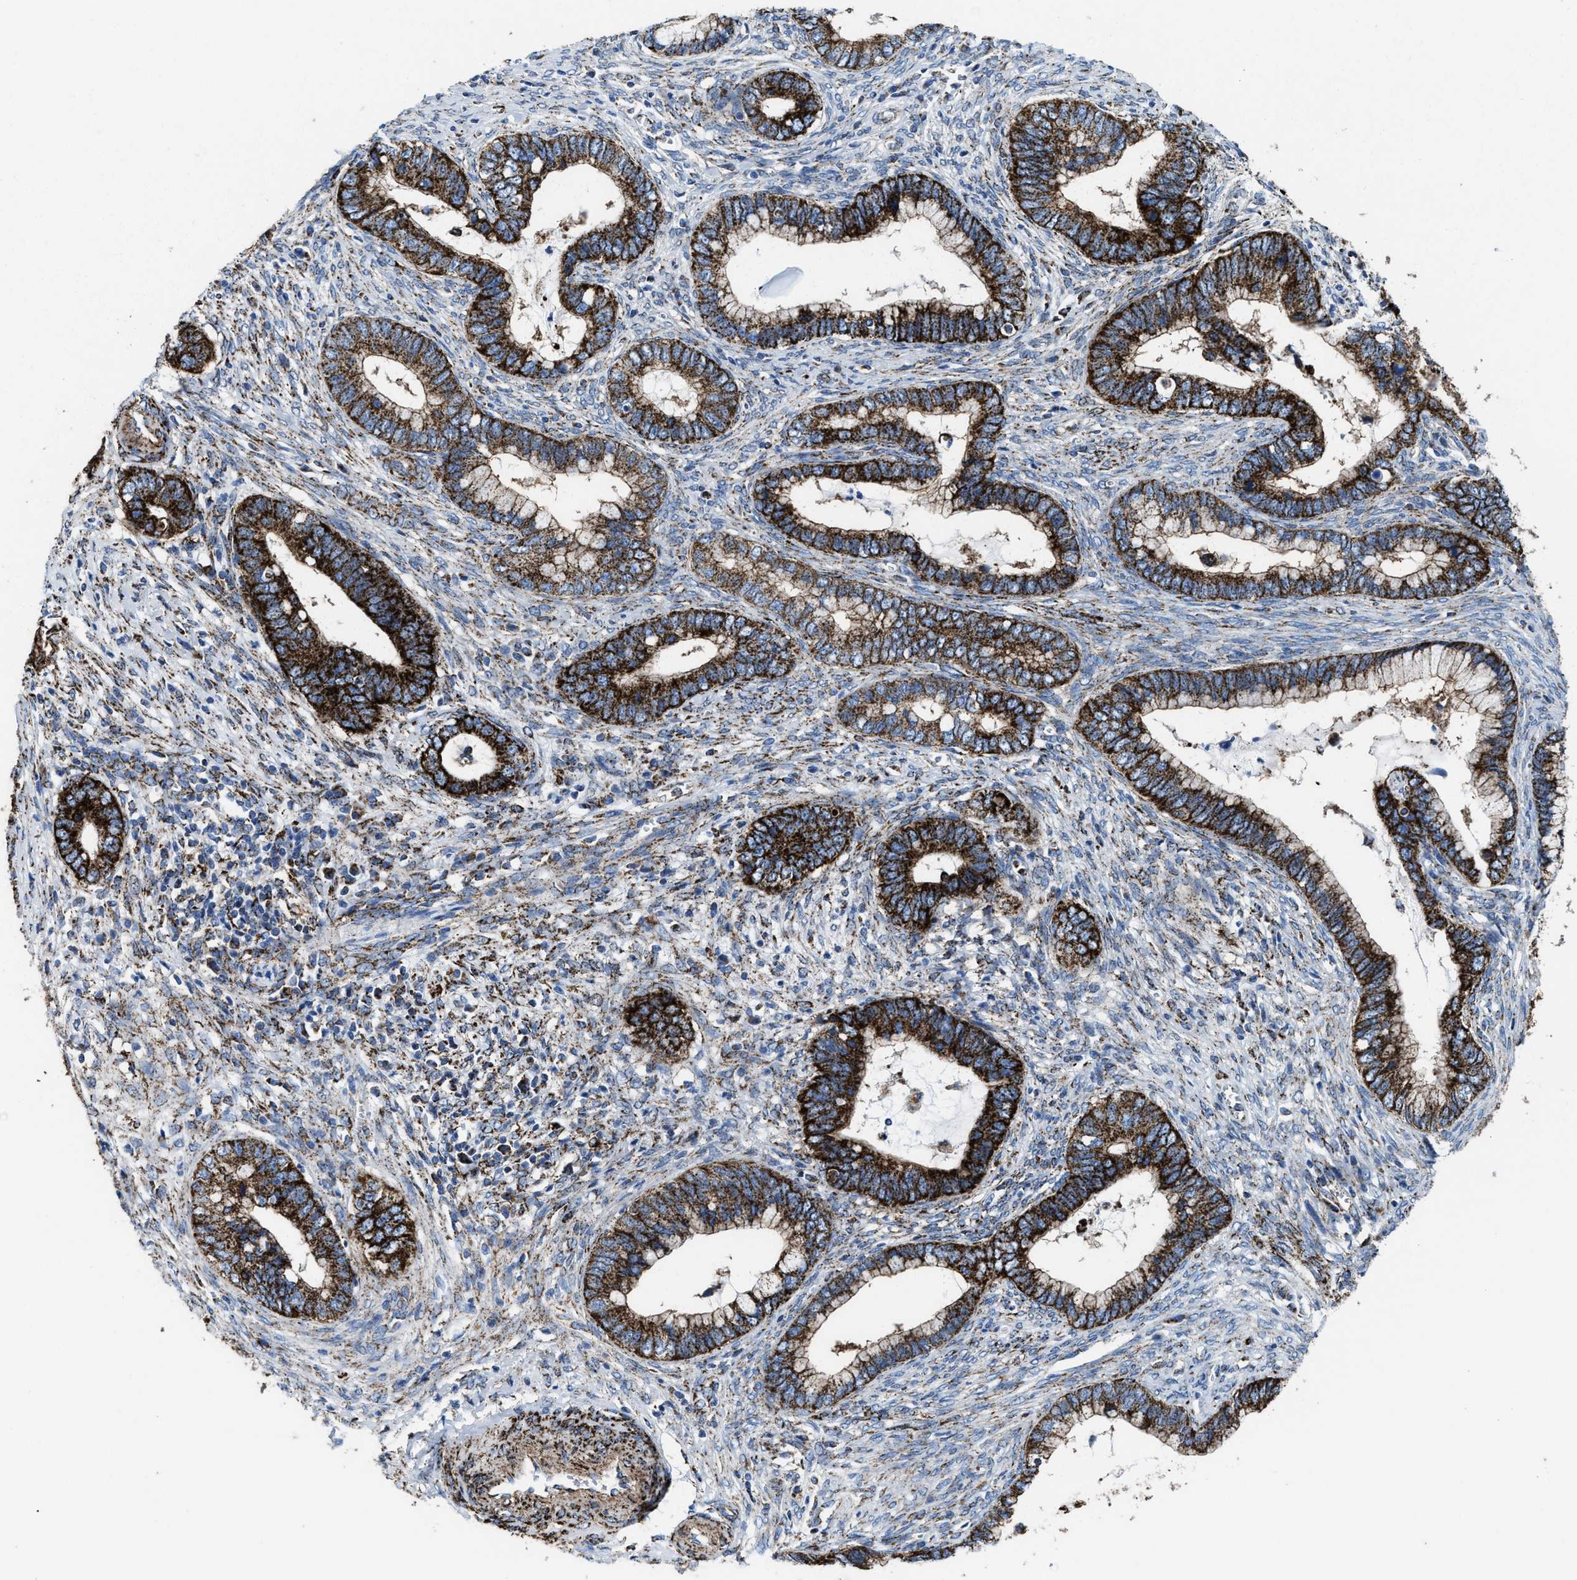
{"staining": {"intensity": "strong", "quantity": ">75%", "location": "cytoplasmic/membranous"}, "tissue": "cervical cancer", "cell_type": "Tumor cells", "image_type": "cancer", "snomed": [{"axis": "morphology", "description": "Adenocarcinoma, NOS"}, {"axis": "topography", "description": "Cervix"}], "caption": "DAB immunohistochemical staining of adenocarcinoma (cervical) displays strong cytoplasmic/membranous protein positivity in about >75% of tumor cells.", "gene": "ALDH1B1", "patient": {"sex": "female", "age": 44}}